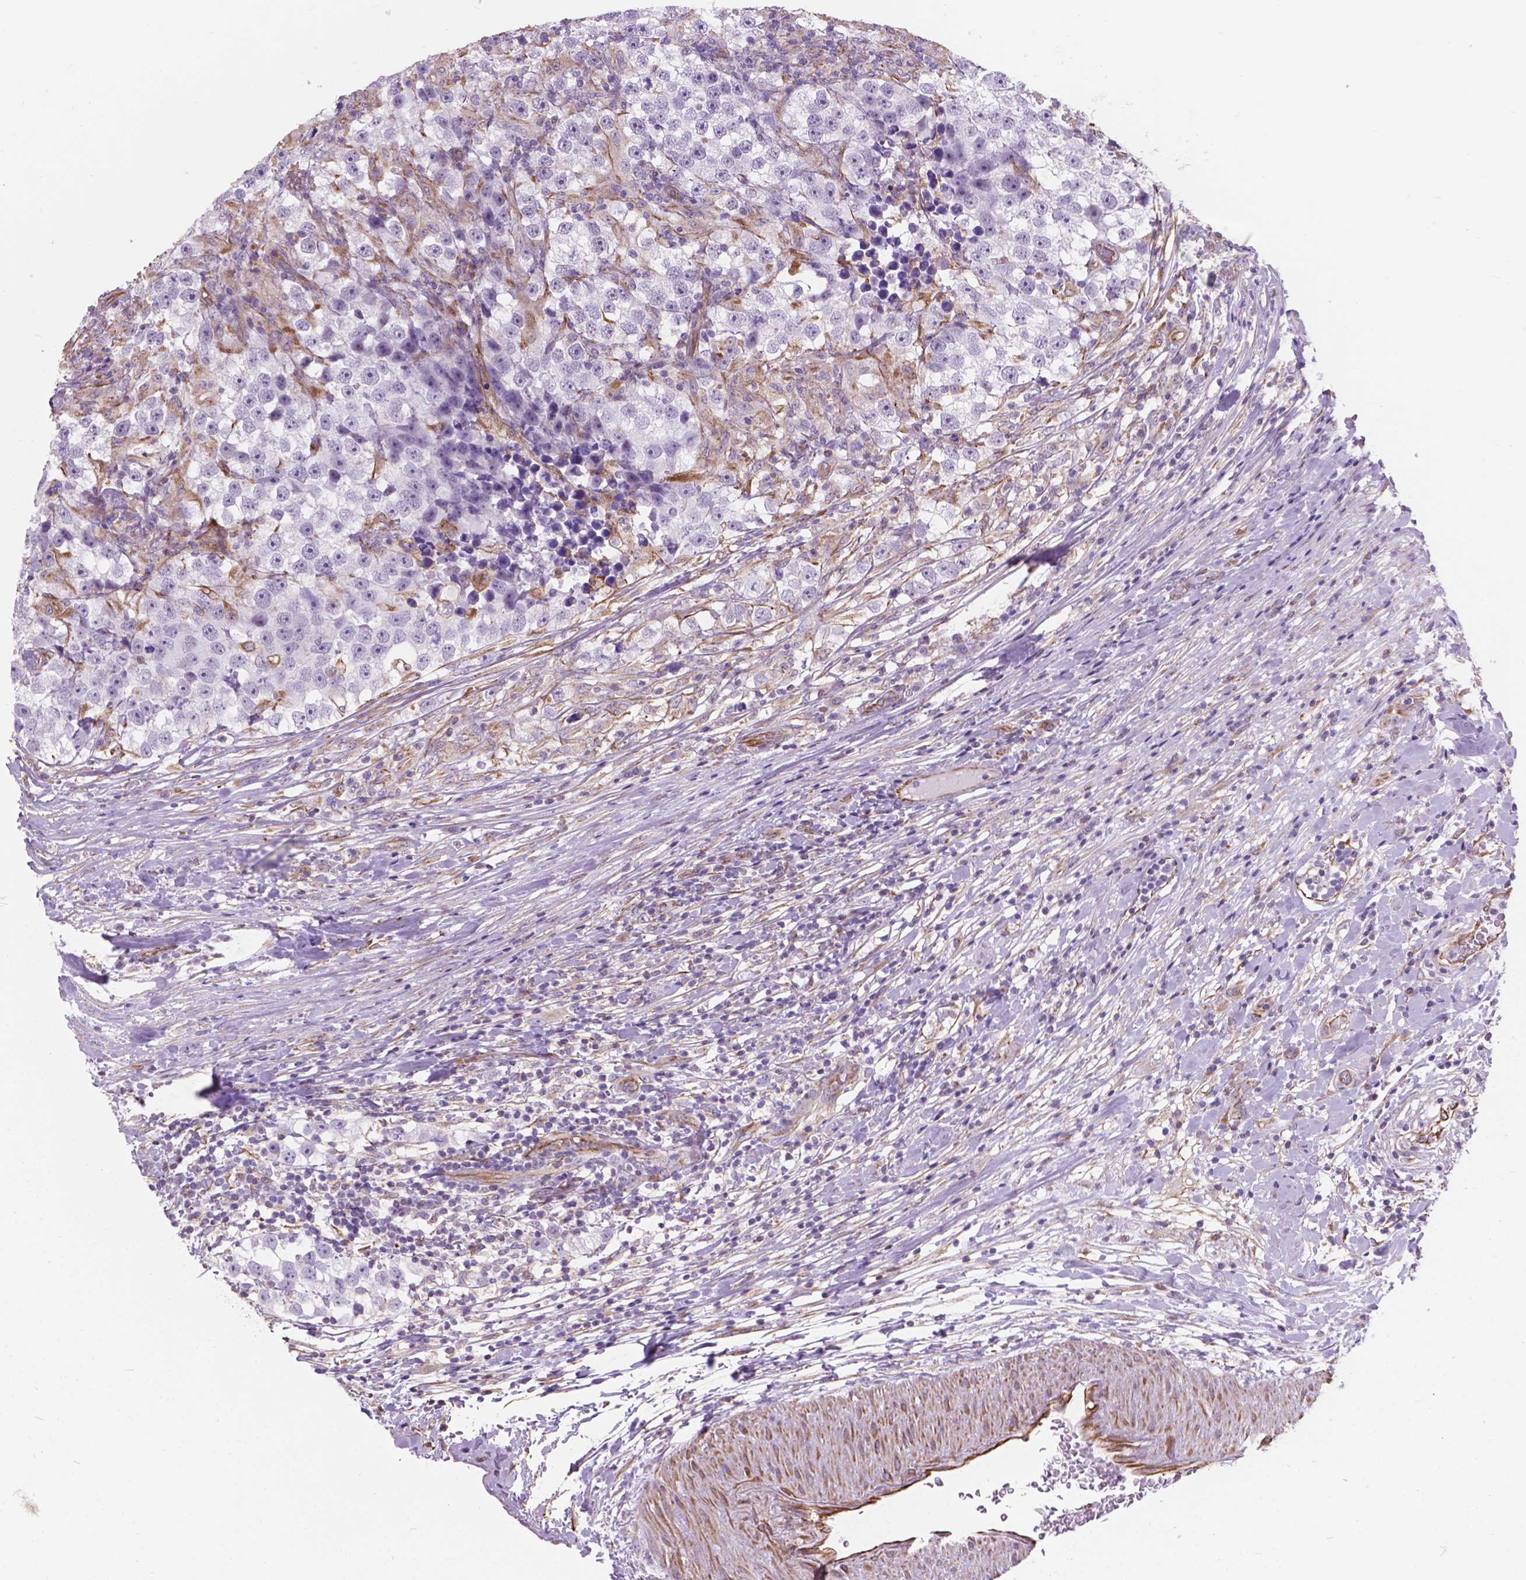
{"staining": {"intensity": "negative", "quantity": "none", "location": "none"}, "tissue": "testis cancer", "cell_type": "Tumor cells", "image_type": "cancer", "snomed": [{"axis": "morphology", "description": "Seminoma, NOS"}, {"axis": "topography", "description": "Testis"}], "caption": "Tumor cells are negative for brown protein staining in testis seminoma. Nuclei are stained in blue.", "gene": "AMOT", "patient": {"sex": "male", "age": 46}}